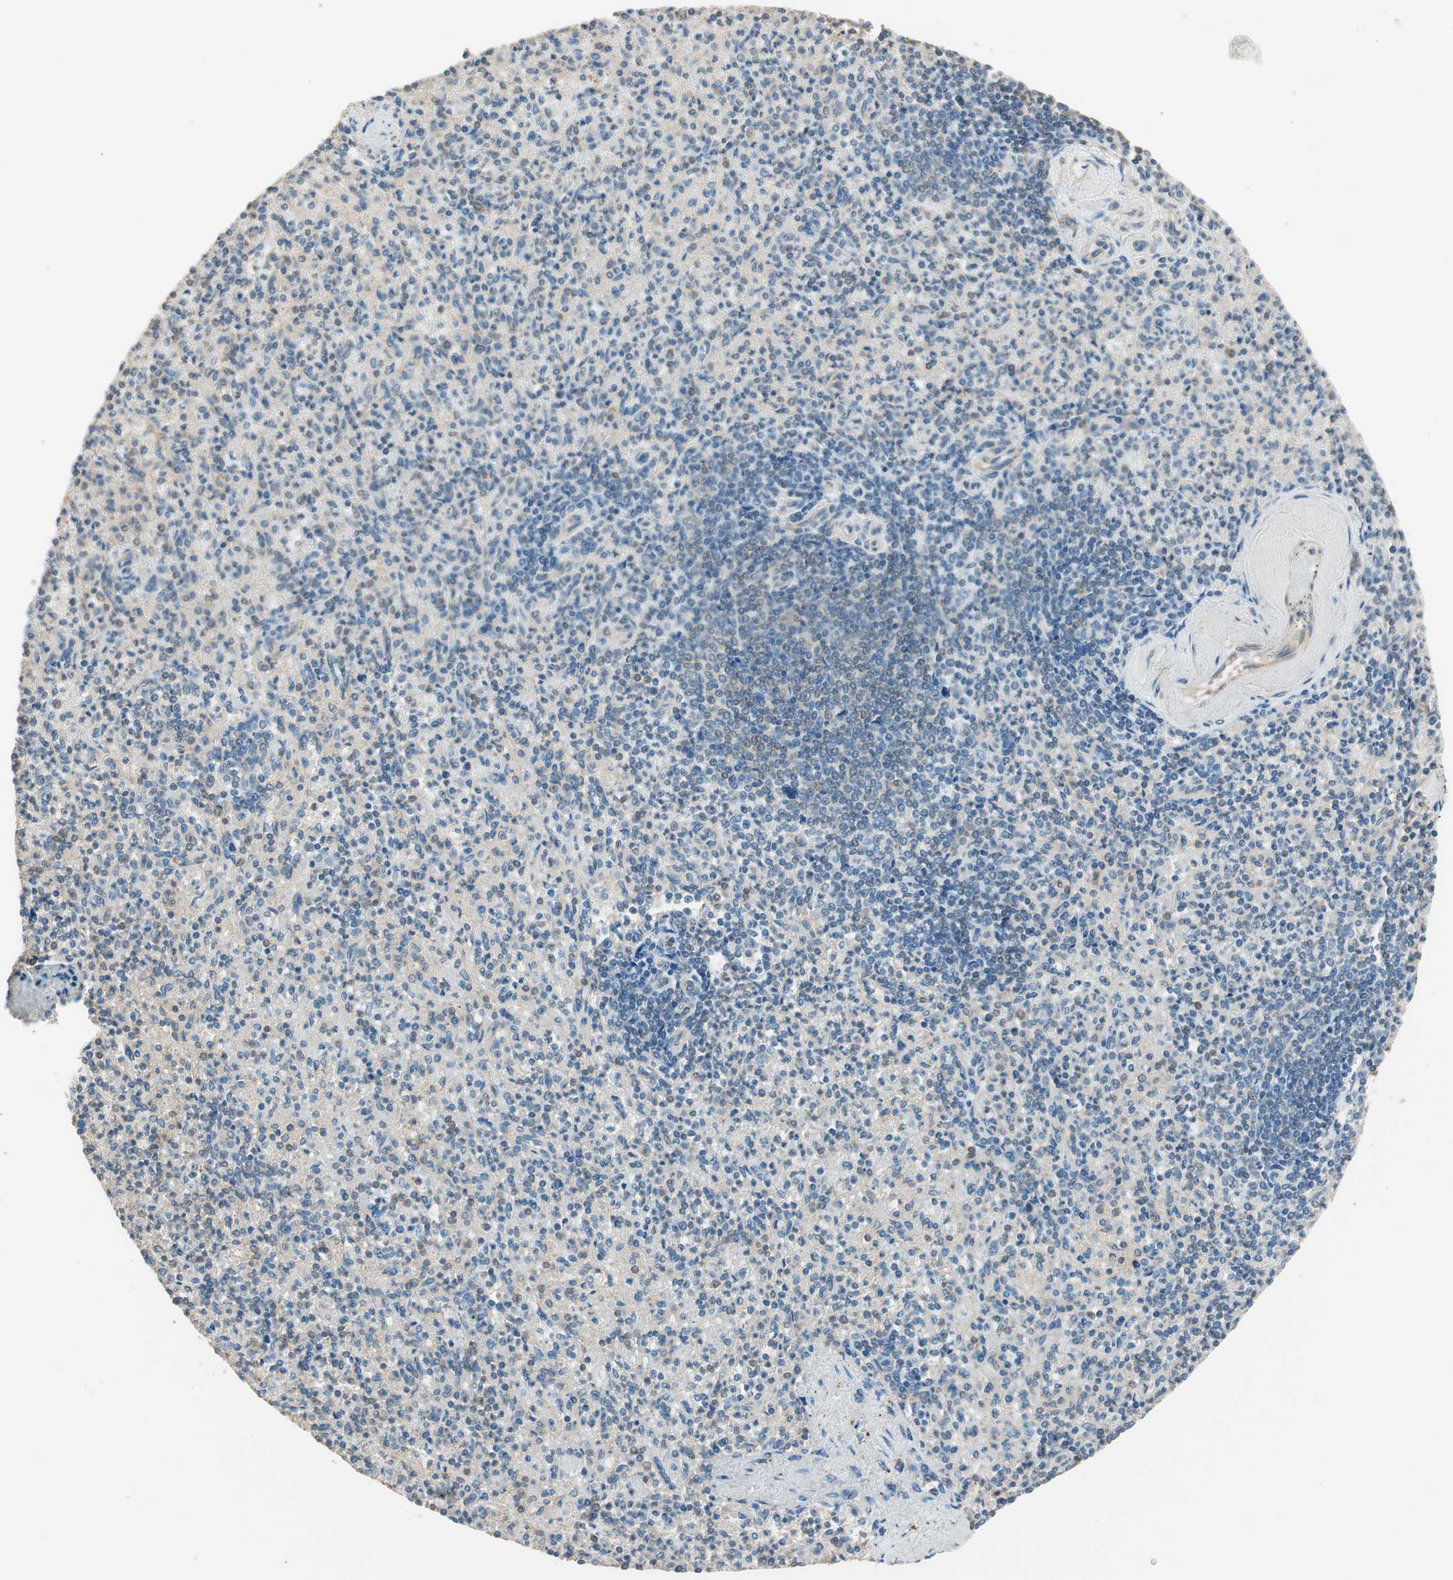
{"staining": {"intensity": "negative", "quantity": "none", "location": "none"}, "tissue": "spleen", "cell_type": "Cells in red pulp", "image_type": "normal", "snomed": [{"axis": "morphology", "description": "Normal tissue, NOS"}, {"axis": "topography", "description": "Spleen"}], "caption": "An immunohistochemistry histopathology image of benign spleen is shown. There is no staining in cells in red pulp of spleen.", "gene": "TRIM21", "patient": {"sex": "female", "age": 74}}